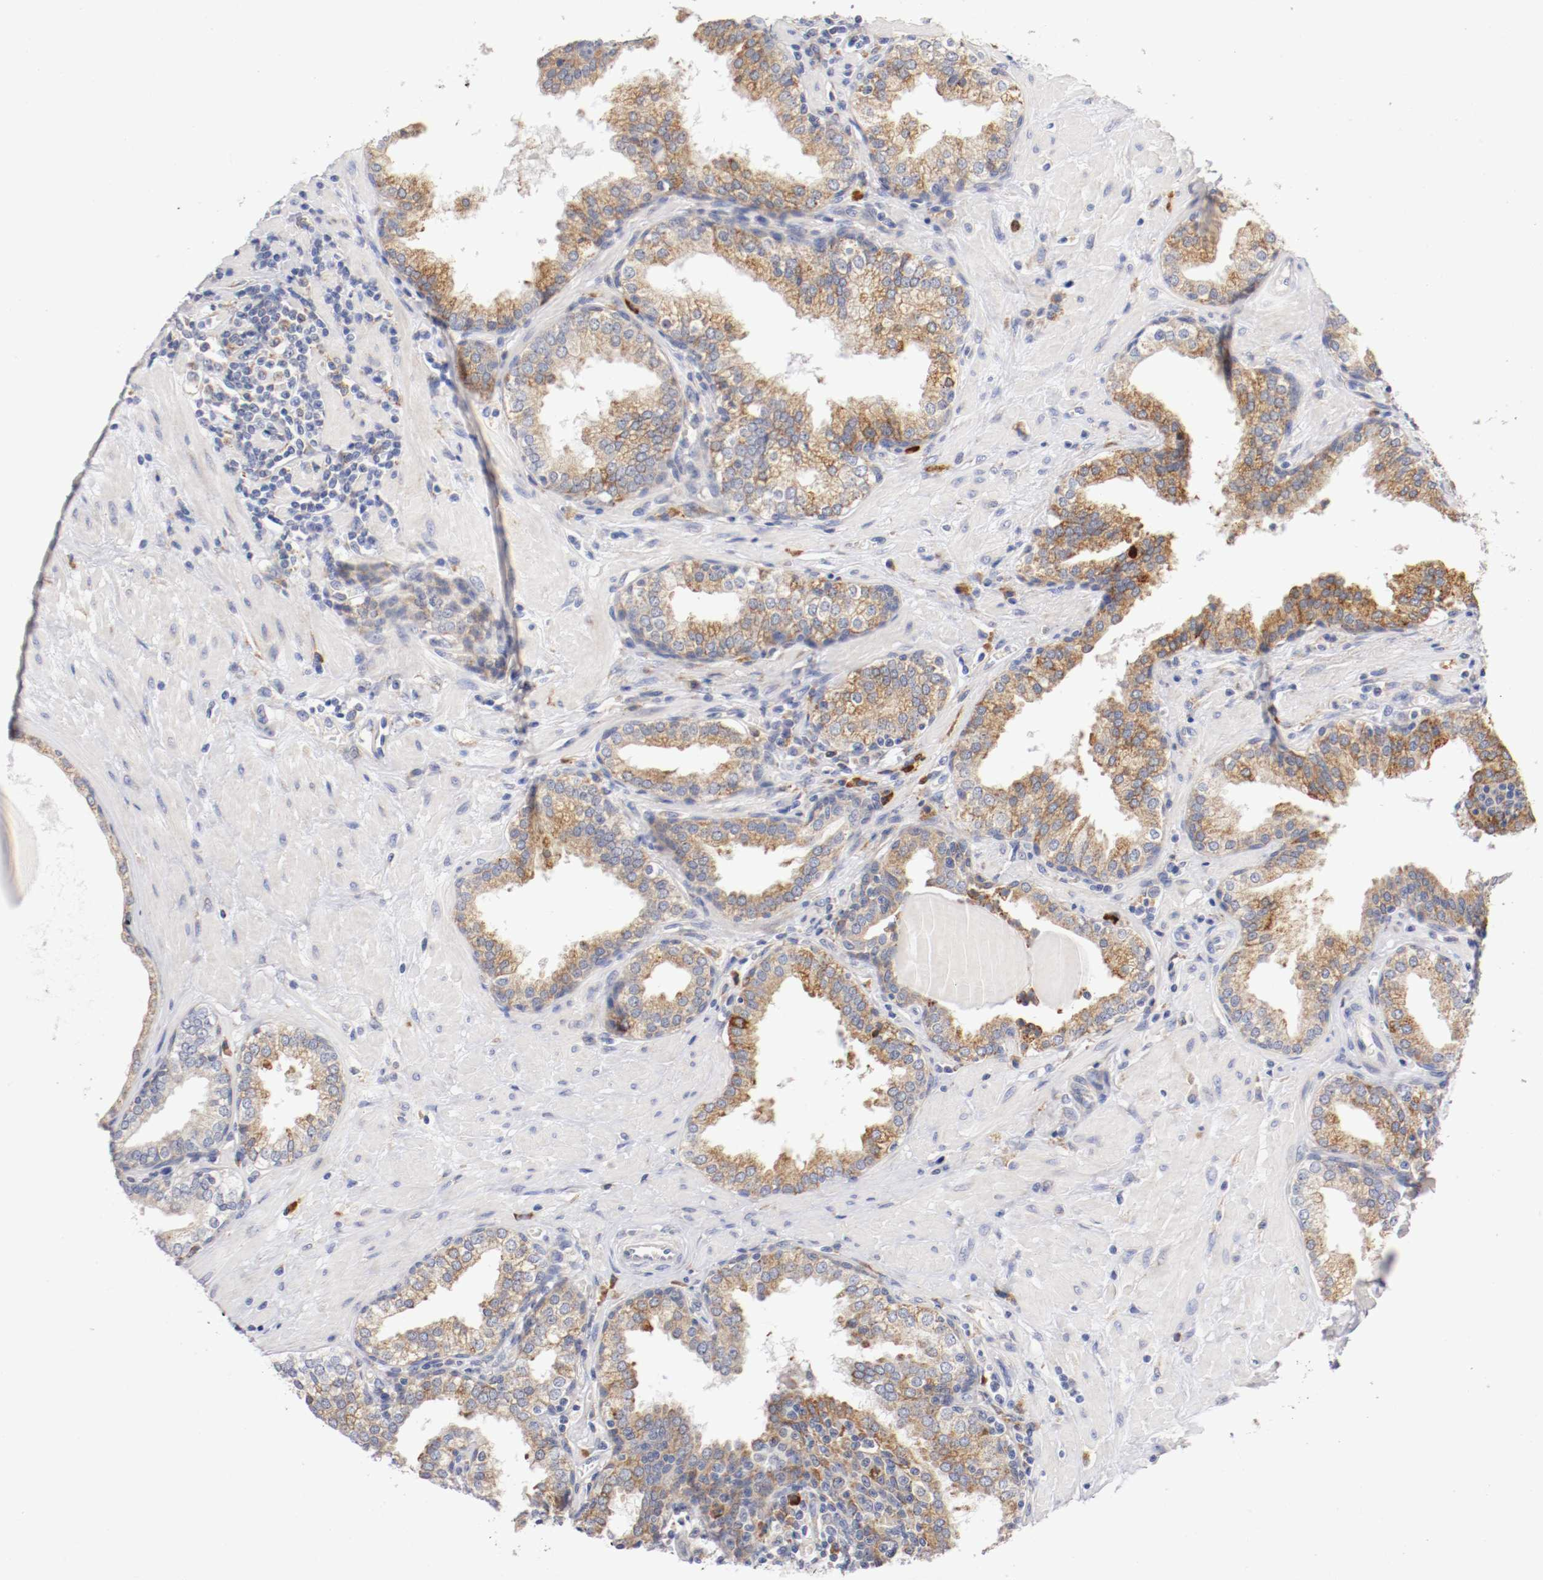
{"staining": {"intensity": "strong", "quantity": ">75%", "location": "cytoplasmic/membranous"}, "tissue": "prostate", "cell_type": "Glandular cells", "image_type": "normal", "snomed": [{"axis": "morphology", "description": "Normal tissue, NOS"}, {"axis": "topography", "description": "Prostate"}], "caption": "DAB immunohistochemical staining of benign prostate reveals strong cytoplasmic/membranous protein positivity in approximately >75% of glandular cells. The staining was performed using DAB to visualize the protein expression in brown, while the nuclei were stained in blue with hematoxylin (Magnification: 20x).", "gene": "TRAF2", "patient": {"sex": "male", "age": 51}}